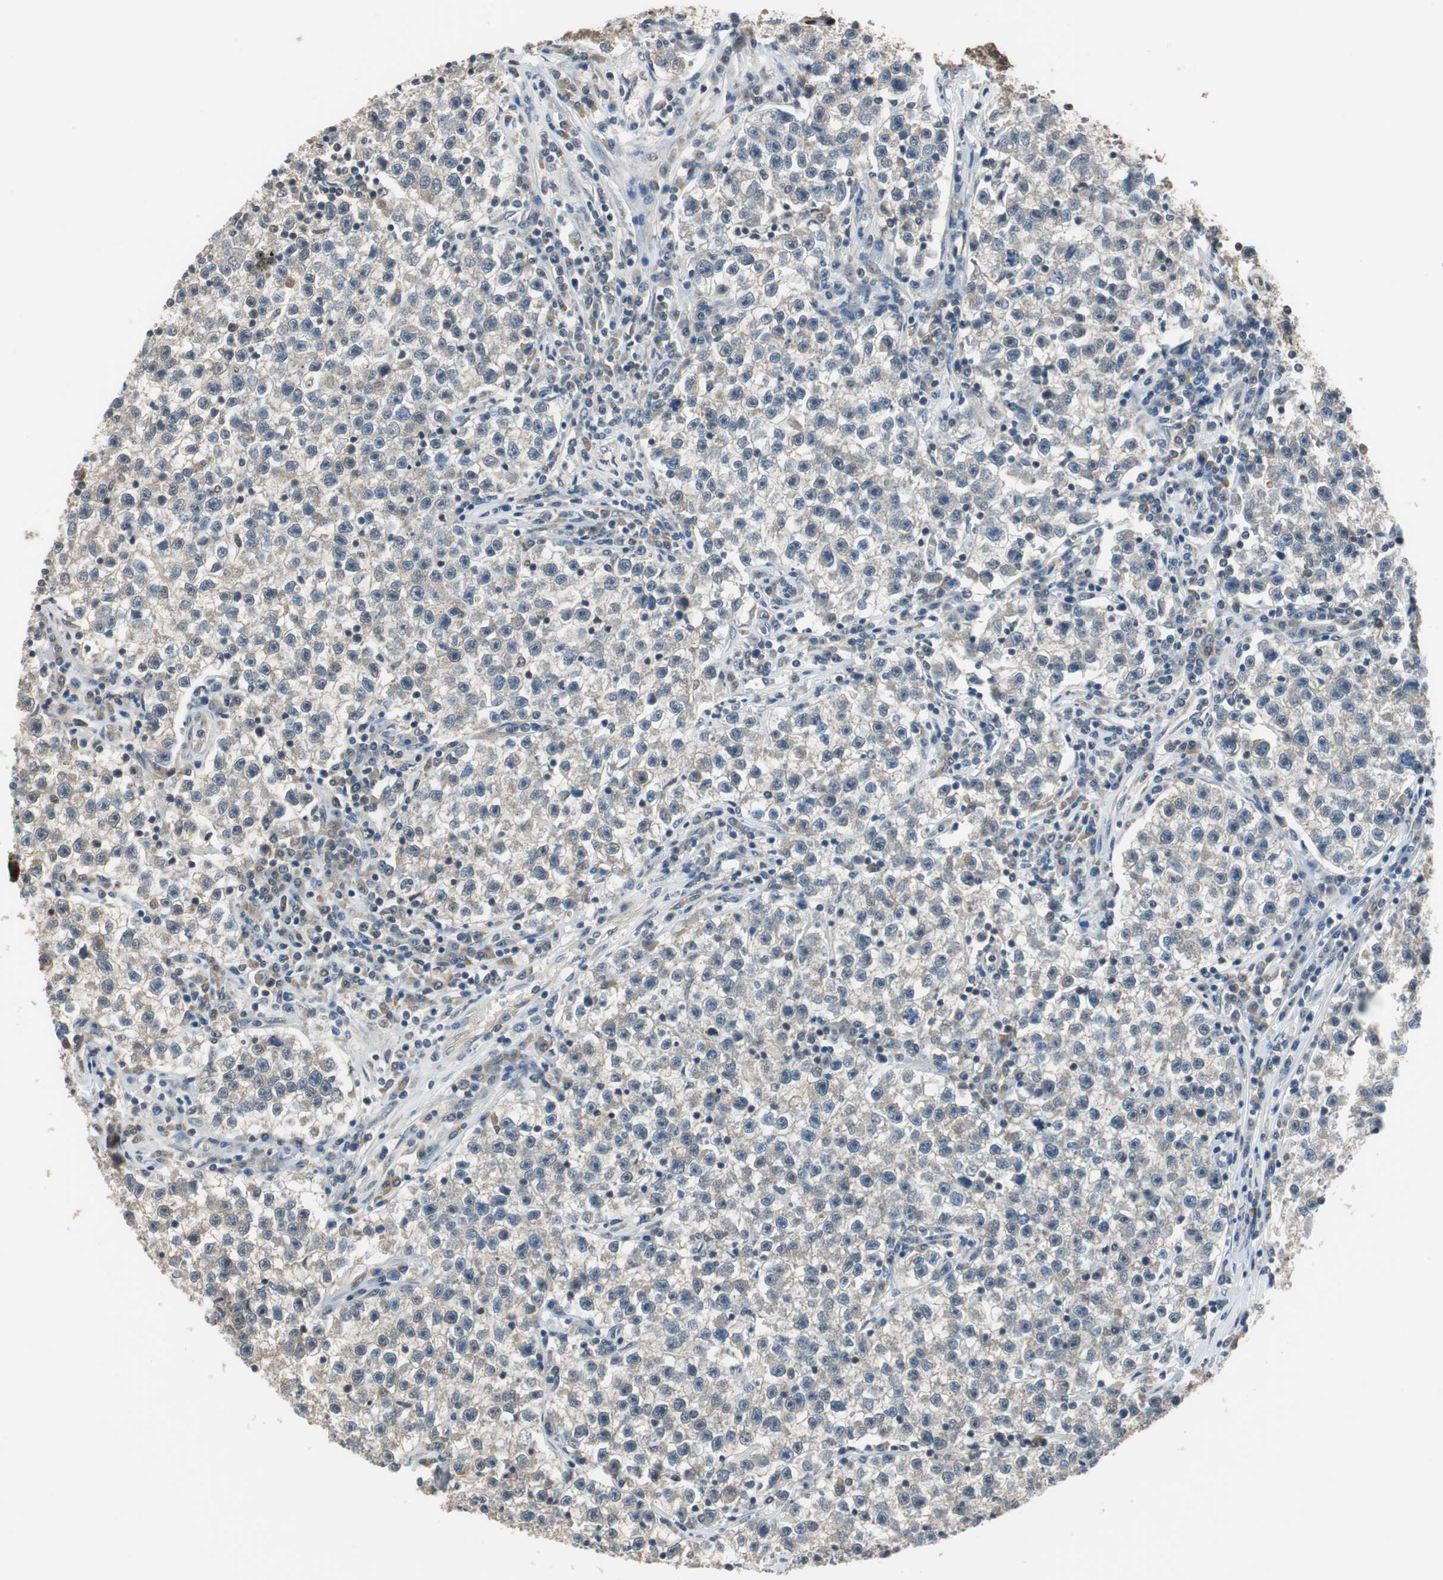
{"staining": {"intensity": "negative", "quantity": "none", "location": "none"}, "tissue": "testis cancer", "cell_type": "Tumor cells", "image_type": "cancer", "snomed": [{"axis": "morphology", "description": "Seminoma, NOS"}, {"axis": "topography", "description": "Testis"}], "caption": "This is a image of immunohistochemistry (IHC) staining of testis cancer, which shows no expression in tumor cells. Brightfield microscopy of IHC stained with DAB (3,3'-diaminobenzidine) (brown) and hematoxylin (blue), captured at high magnification.", "gene": "MAFB", "patient": {"sex": "male", "age": 22}}